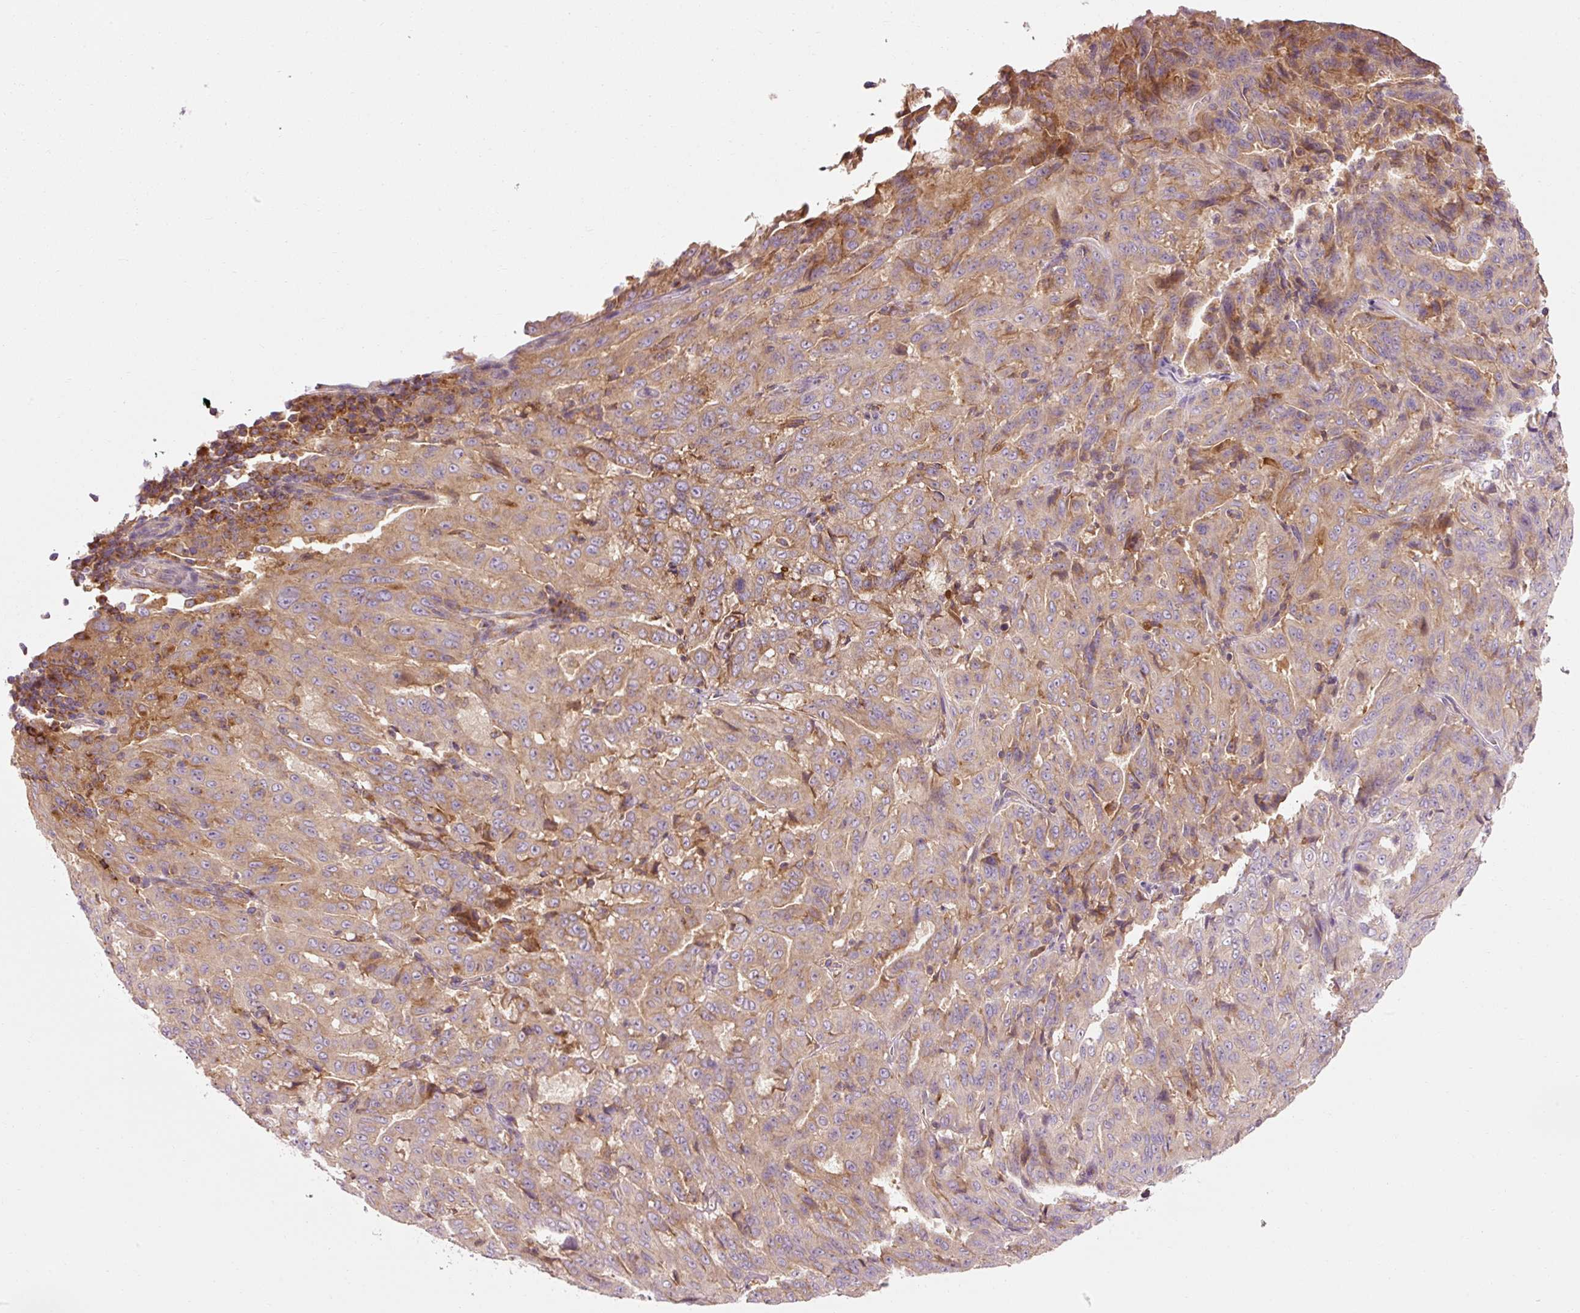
{"staining": {"intensity": "moderate", "quantity": "25%-75%", "location": "cytoplasmic/membranous"}, "tissue": "pancreatic cancer", "cell_type": "Tumor cells", "image_type": "cancer", "snomed": [{"axis": "morphology", "description": "Adenocarcinoma, NOS"}, {"axis": "topography", "description": "Pancreas"}], "caption": "Pancreatic cancer (adenocarcinoma) tissue exhibits moderate cytoplasmic/membranous expression in about 25%-75% of tumor cells", "gene": "NAPA", "patient": {"sex": "male", "age": 63}}